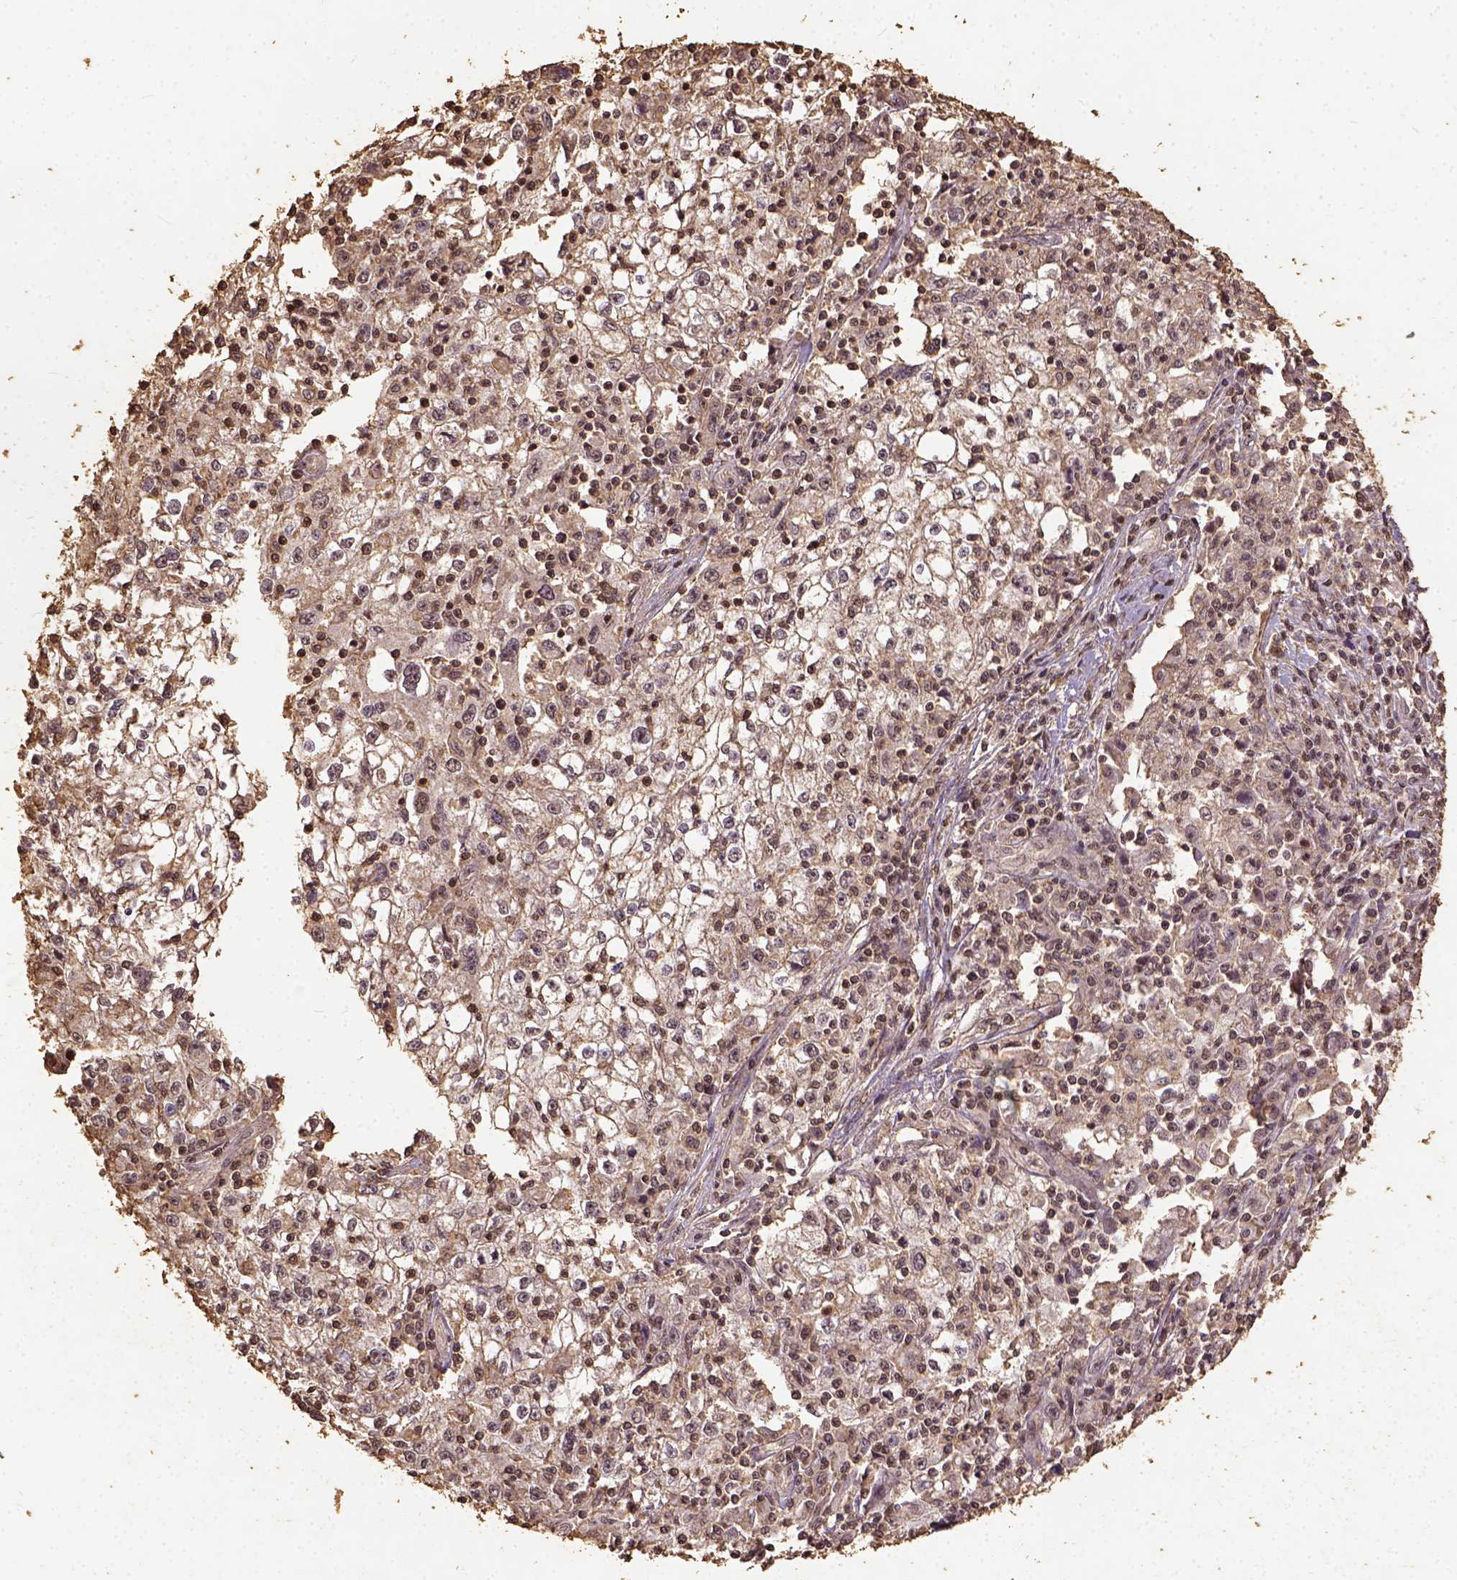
{"staining": {"intensity": "moderate", "quantity": ">75%", "location": "nuclear"}, "tissue": "cervical cancer", "cell_type": "Tumor cells", "image_type": "cancer", "snomed": [{"axis": "morphology", "description": "Squamous cell carcinoma, NOS"}, {"axis": "topography", "description": "Cervix"}], "caption": "A brown stain labels moderate nuclear expression of a protein in squamous cell carcinoma (cervical) tumor cells.", "gene": "NACC1", "patient": {"sex": "female", "age": 85}}